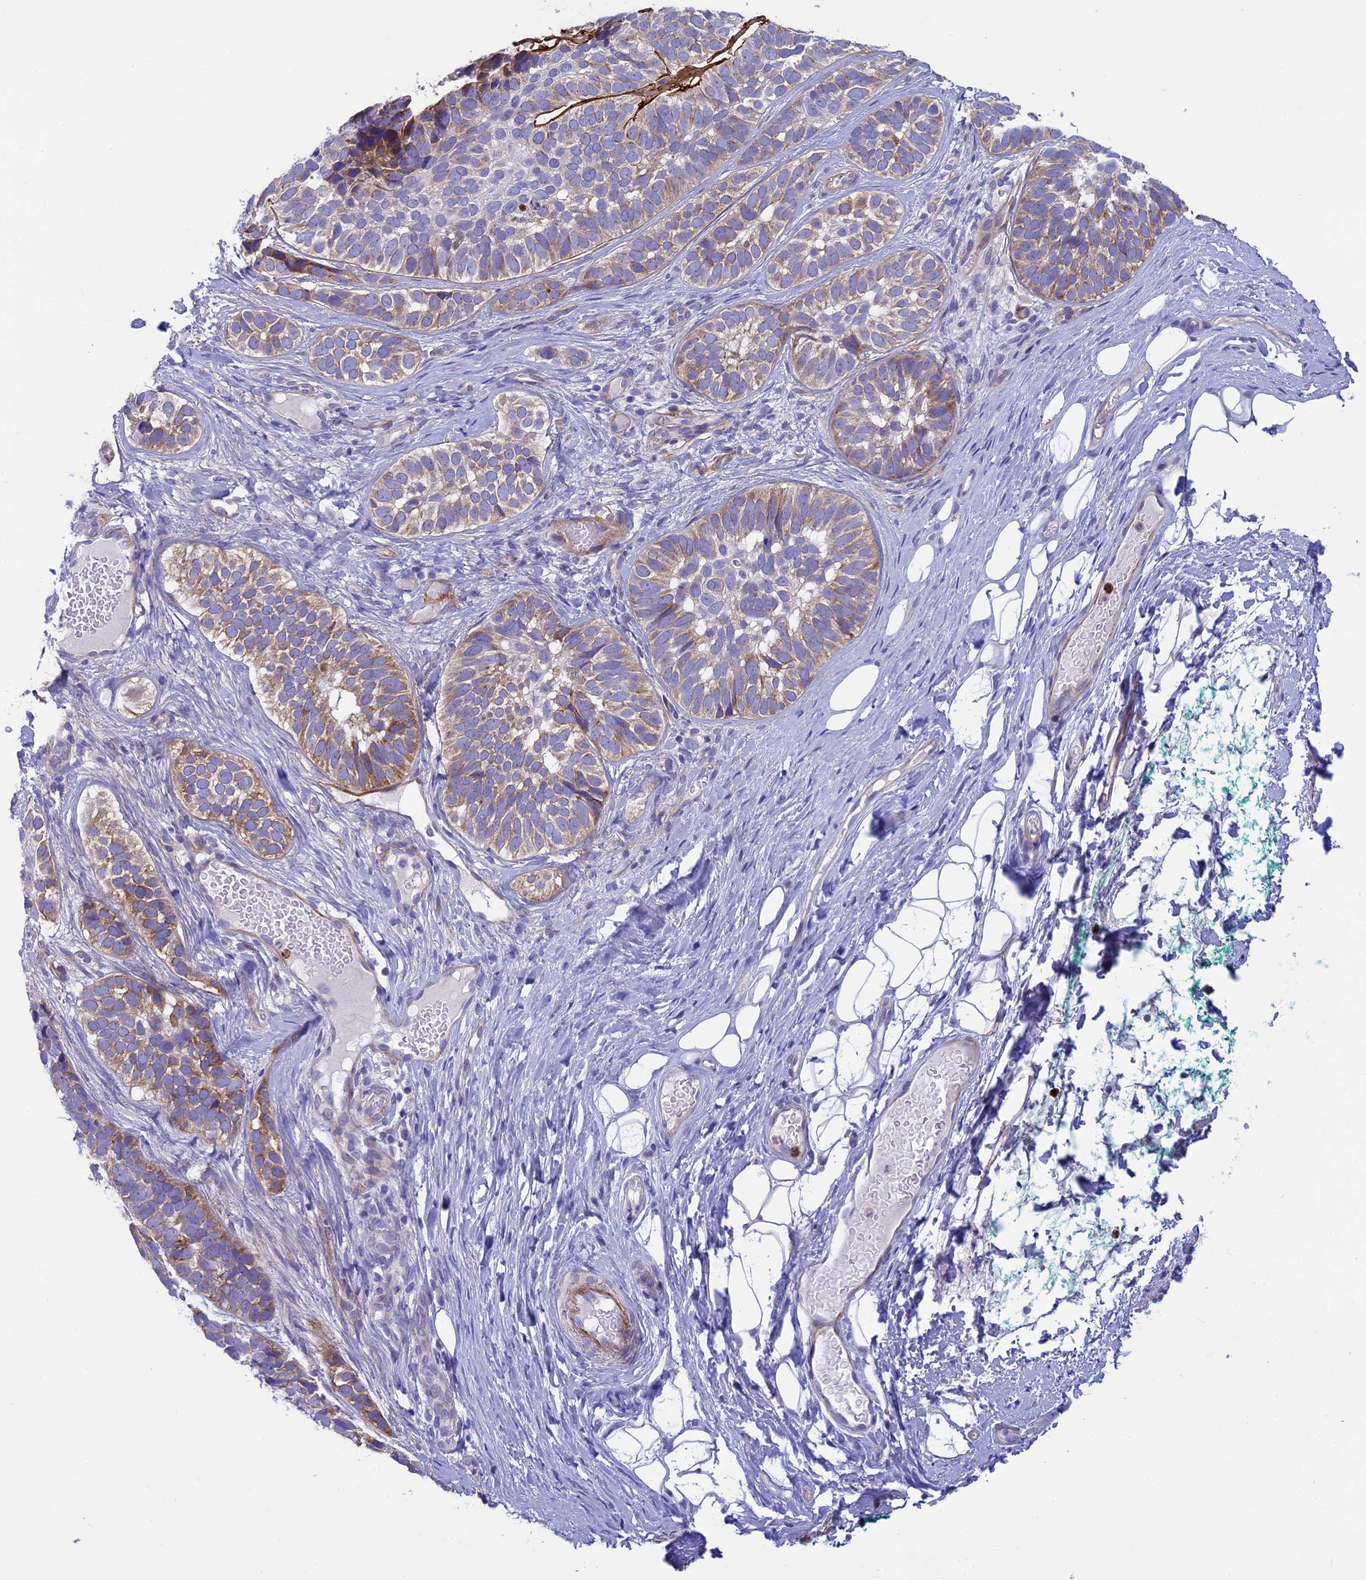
{"staining": {"intensity": "moderate", "quantity": "<25%", "location": "cytoplasmic/membranous"}, "tissue": "skin cancer", "cell_type": "Tumor cells", "image_type": "cancer", "snomed": [{"axis": "morphology", "description": "Basal cell carcinoma"}, {"axis": "topography", "description": "Skin"}], "caption": "A photomicrograph of skin cancer stained for a protein displays moderate cytoplasmic/membranous brown staining in tumor cells.", "gene": "LOXL1", "patient": {"sex": "male", "age": 62}}